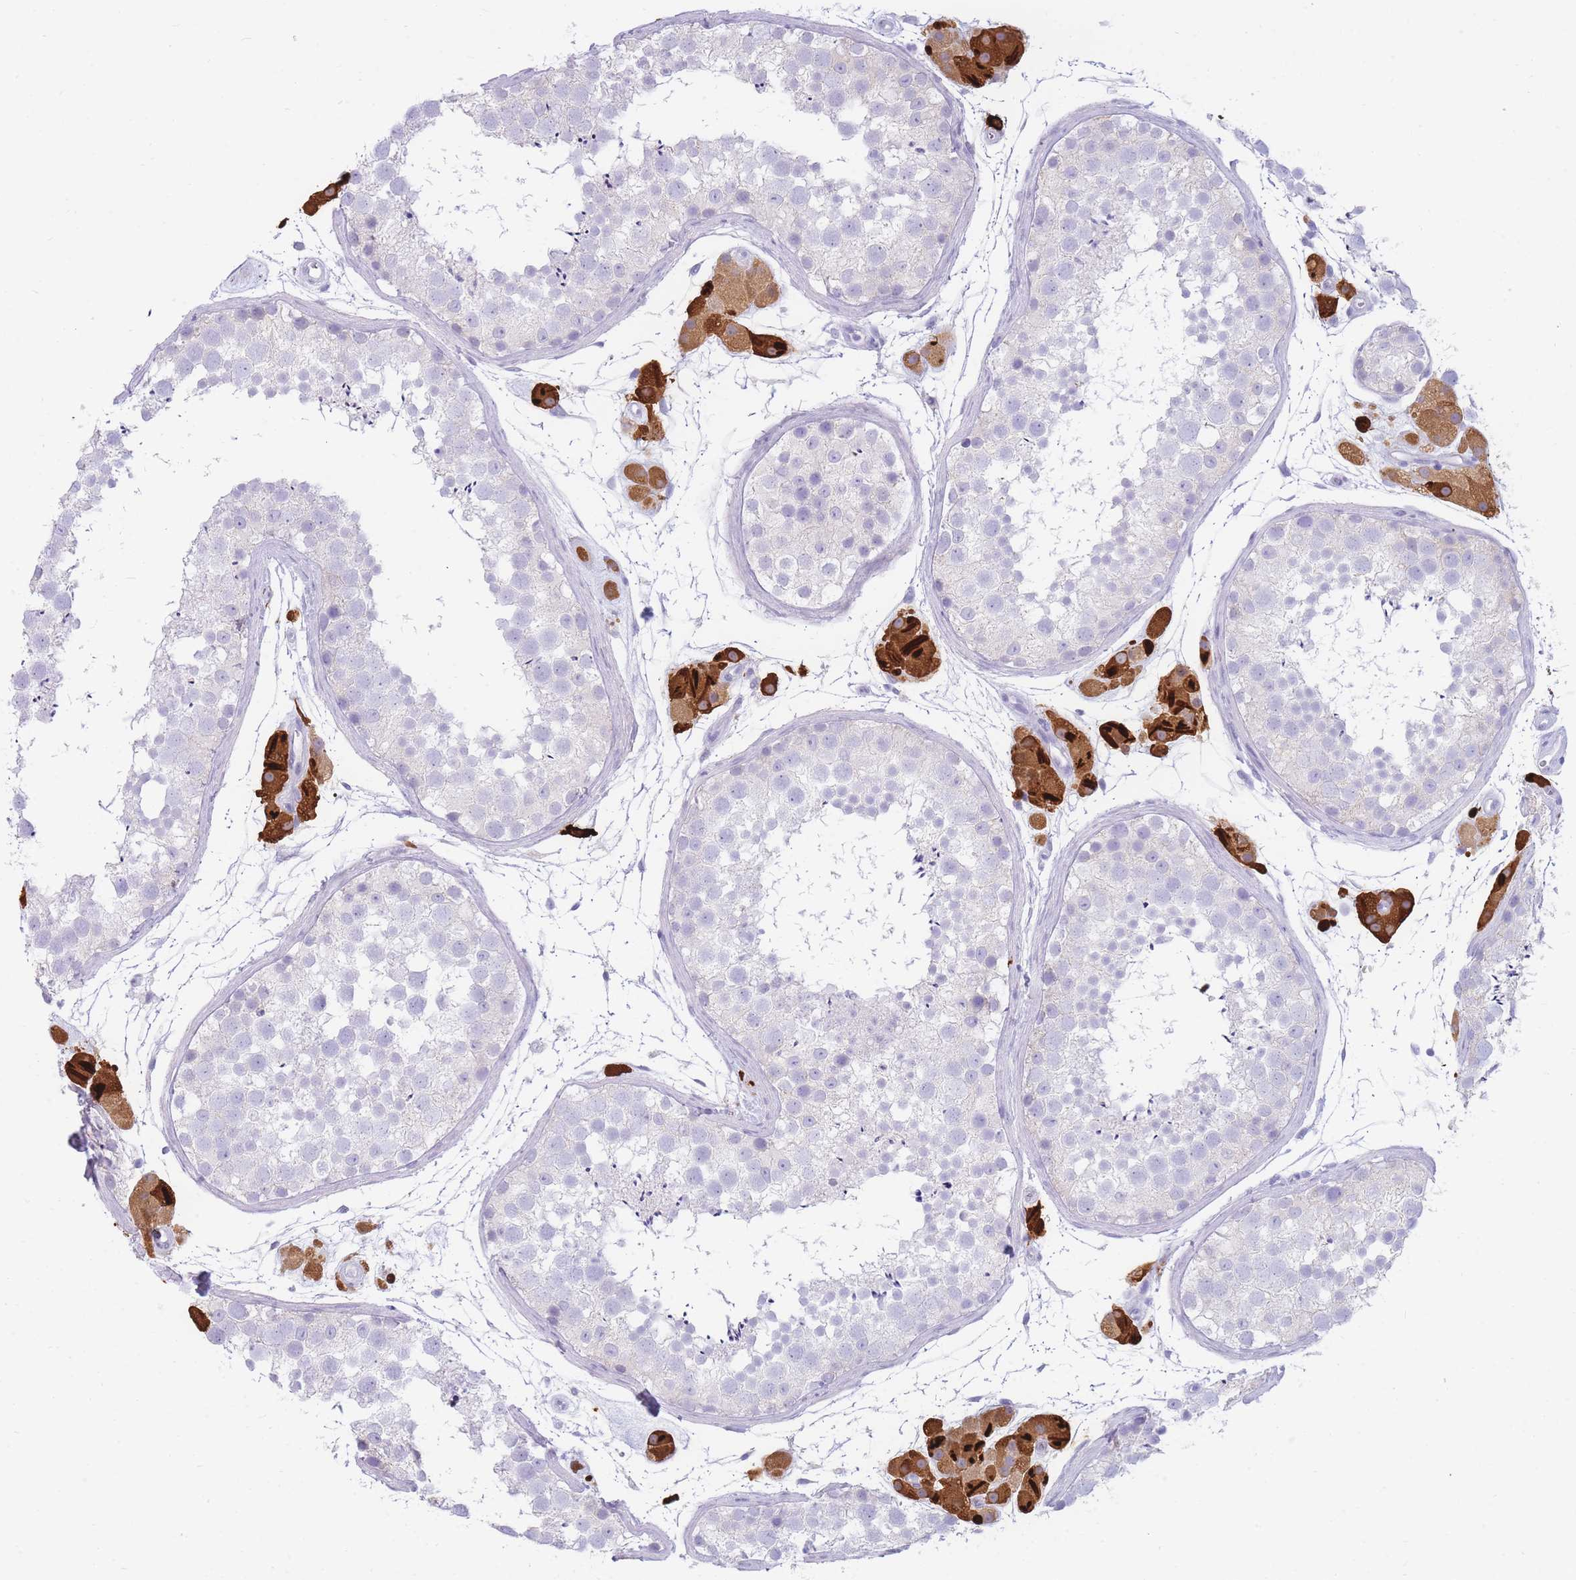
{"staining": {"intensity": "negative", "quantity": "none", "location": "none"}, "tissue": "testis", "cell_type": "Cells in seminiferous ducts", "image_type": "normal", "snomed": [{"axis": "morphology", "description": "Normal tissue, NOS"}, {"axis": "topography", "description": "Testis"}], "caption": "Cells in seminiferous ducts are negative for brown protein staining in benign testis. (DAB immunohistochemistry with hematoxylin counter stain).", "gene": "TPSAB1", "patient": {"sex": "male", "age": 41}}